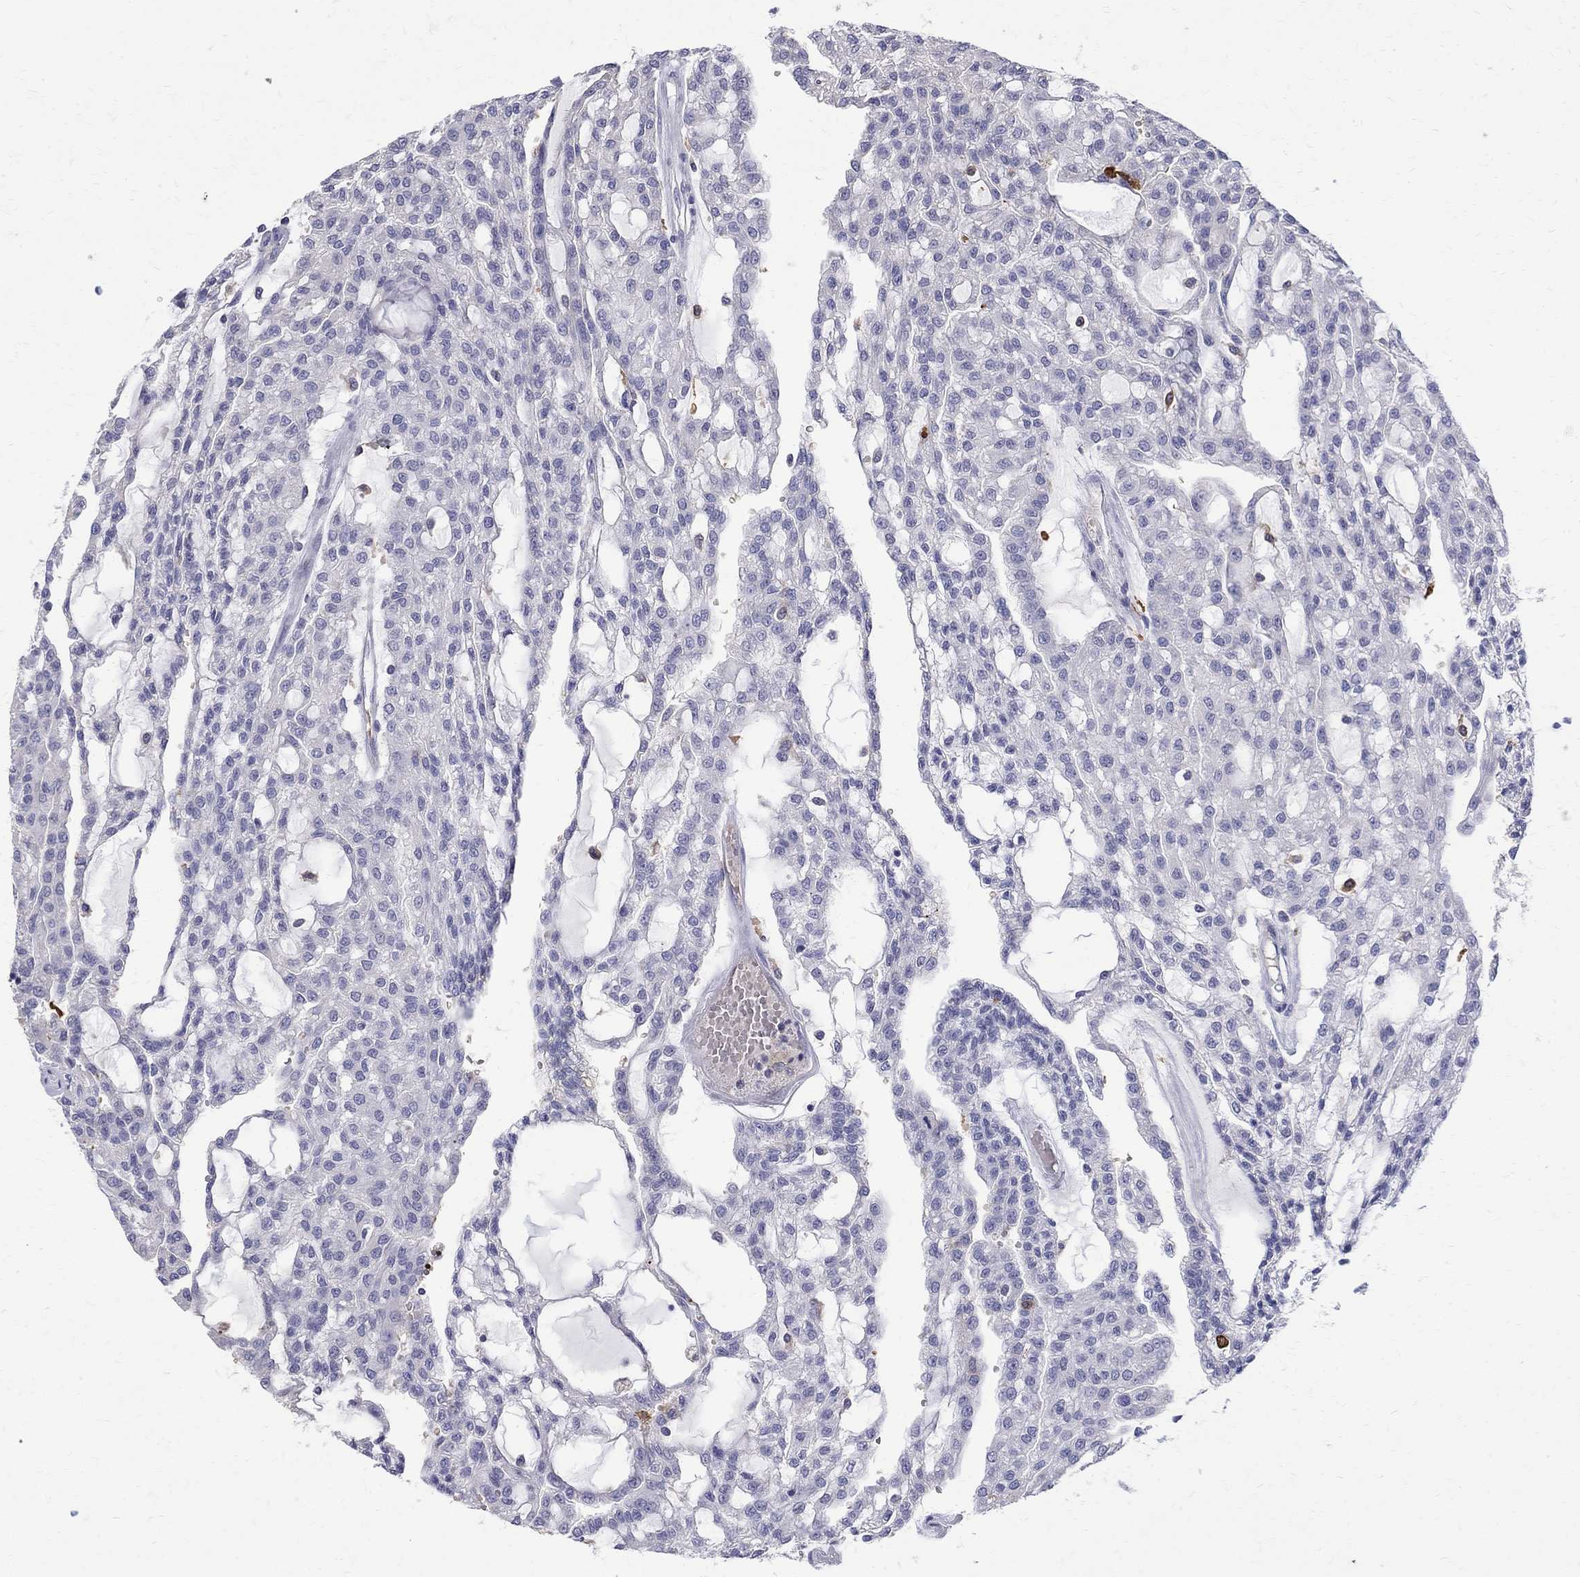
{"staining": {"intensity": "negative", "quantity": "none", "location": "none"}, "tissue": "renal cancer", "cell_type": "Tumor cells", "image_type": "cancer", "snomed": [{"axis": "morphology", "description": "Adenocarcinoma, NOS"}, {"axis": "topography", "description": "Kidney"}], "caption": "Tumor cells show no significant expression in renal cancer.", "gene": "AGER", "patient": {"sex": "male", "age": 63}}